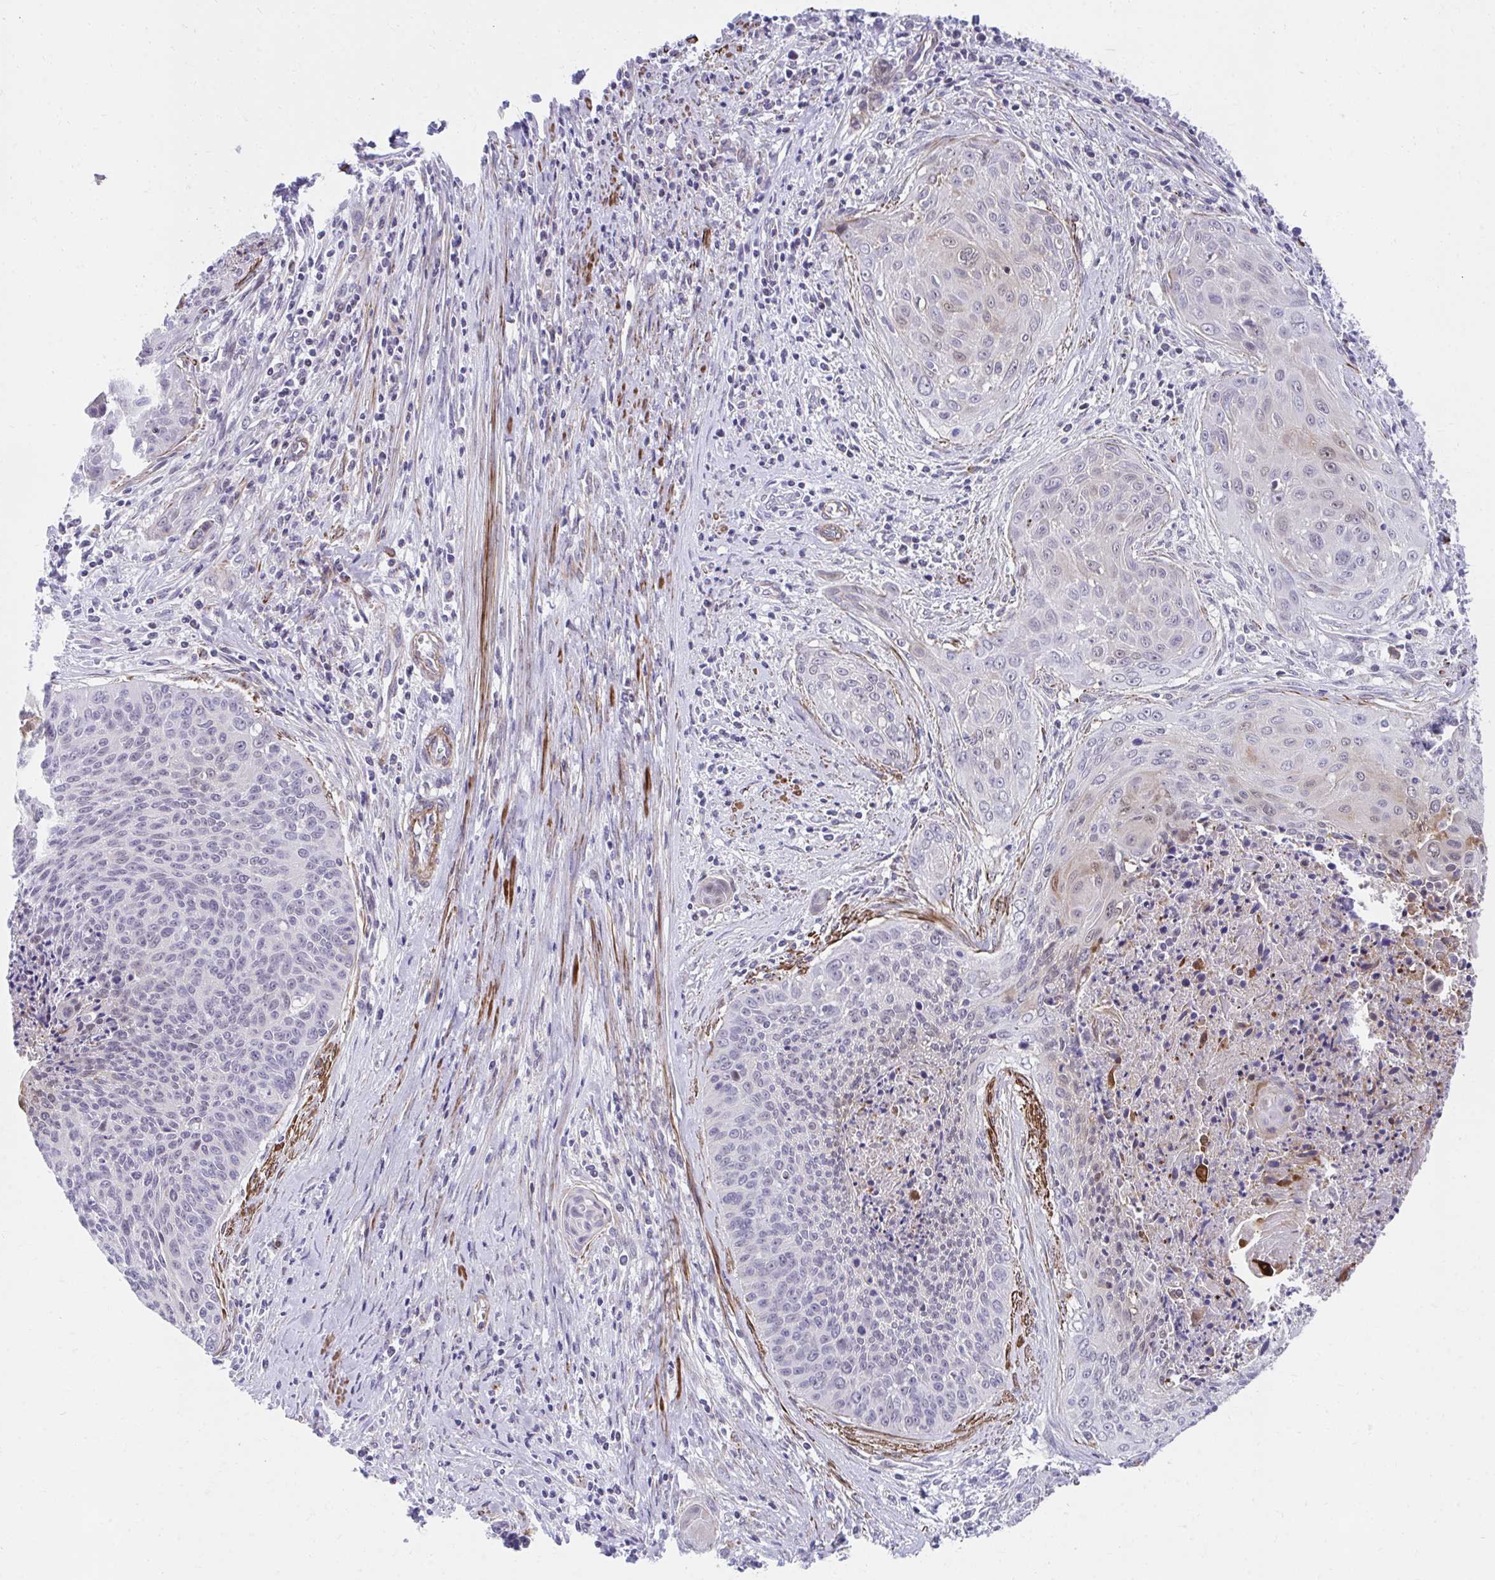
{"staining": {"intensity": "negative", "quantity": "none", "location": "none"}, "tissue": "cervical cancer", "cell_type": "Tumor cells", "image_type": "cancer", "snomed": [{"axis": "morphology", "description": "Squamous cell carcinoma, NOS"}, {"axis": "topography", "description": "Cervix"}], "caption": "Human squamous cell carcinoma (cervical) stained for a protein using immunohistochemistry exhibits no expression in tumor cells.", "gene": "CSTB", "patient": {"sex": "female", "age": 55}}